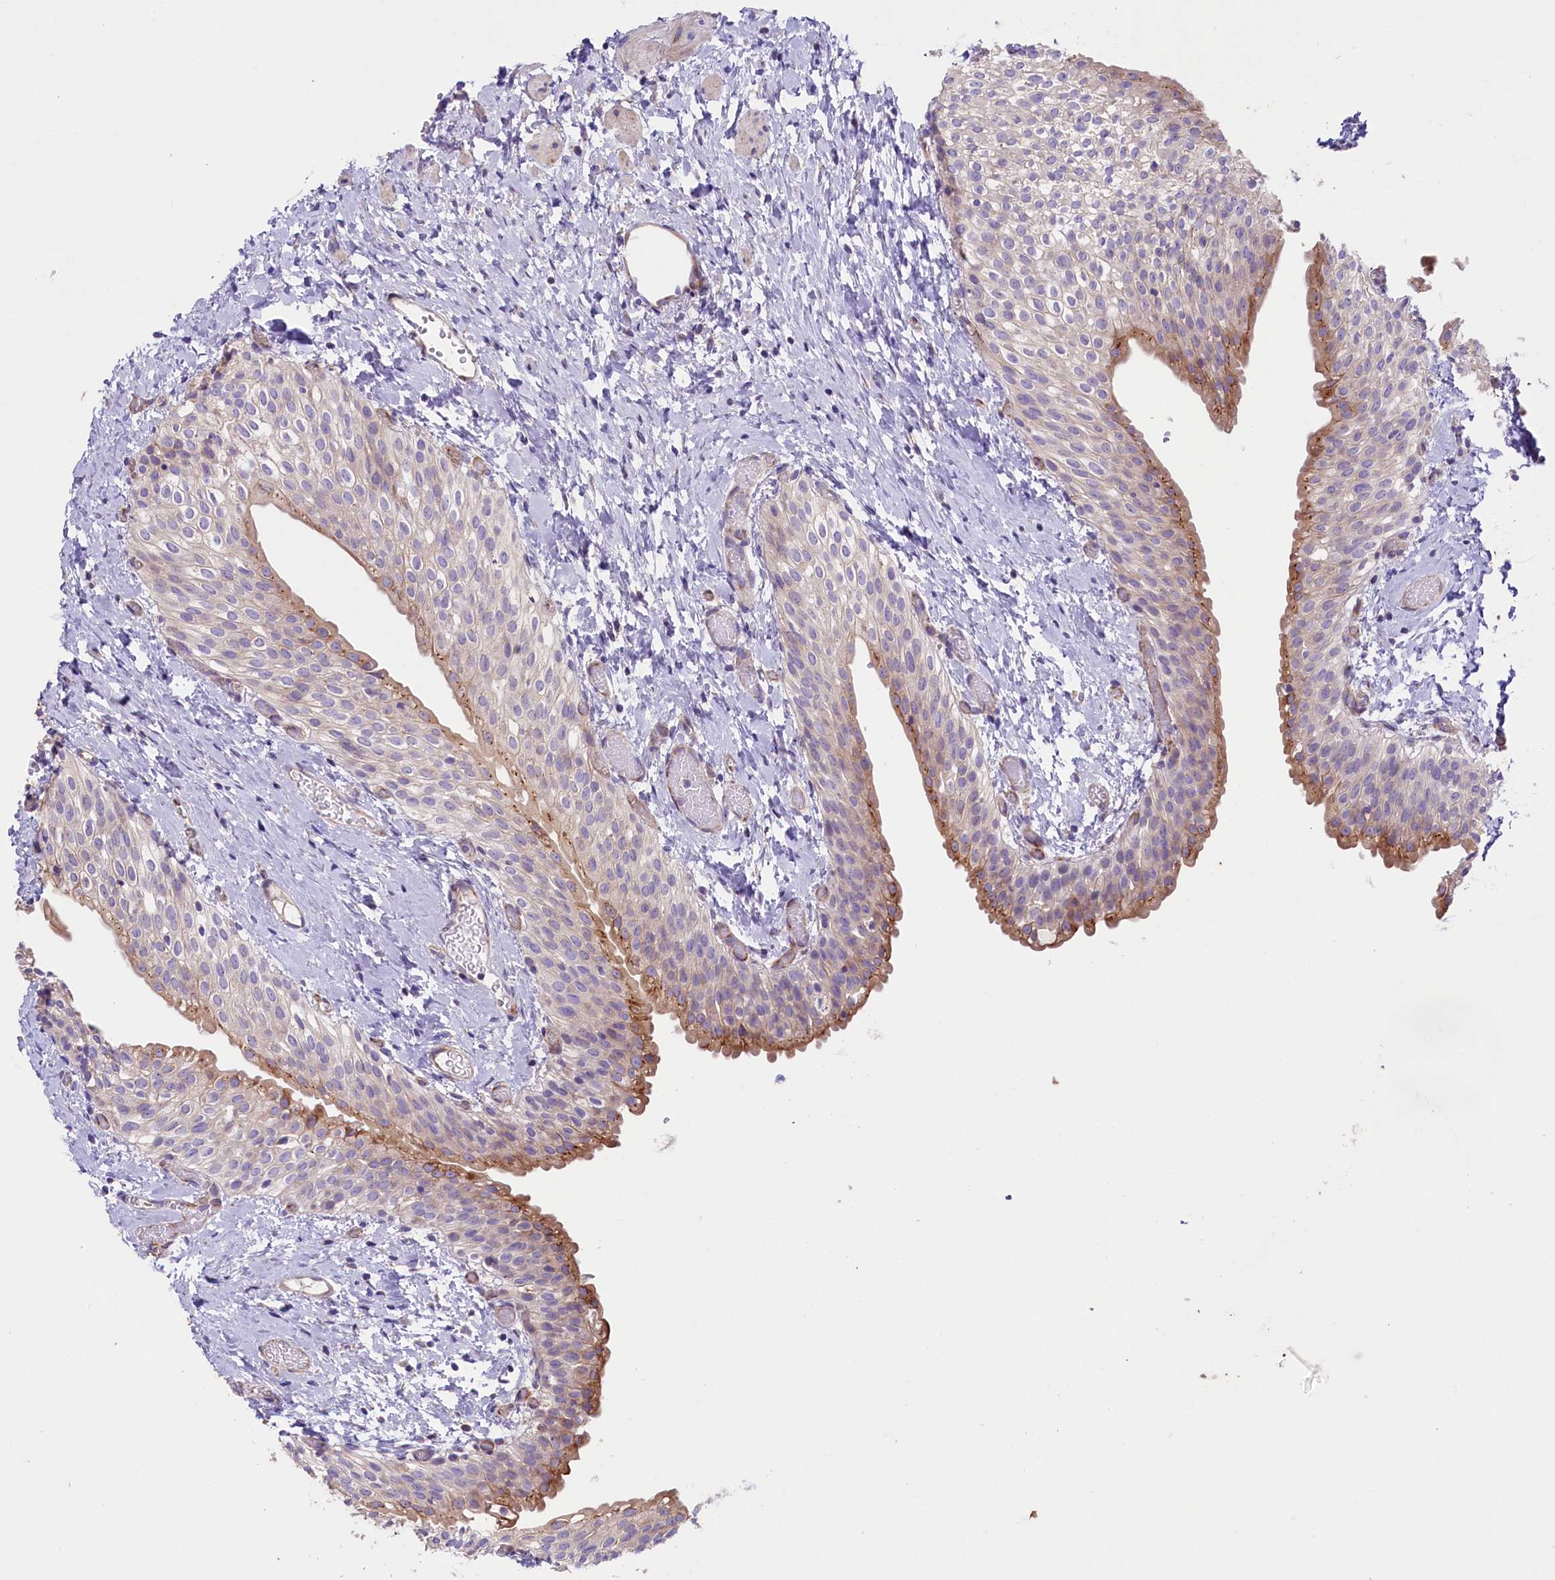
{"staining": {"intensity": "moderate", "quantity": "25%-75%", "location": "cytoplasmic/membranous"}, "tissue": "urinary bladder", "cell_type": "Urothelial cells", "image_type": "normal", "snomed": [{"axis": "morphology", "description": "Normal tissue, NOS"}, {"axis": "topography", "description": "Urinary bladder"}], "caption": "Urothelial cells exhibit medium levels of moderate cytoplasmic/membranous positivity in approximately 25%-75% of cells in benign human urinary bladder. (IHC, brightfield microscopy, high magnification).", "gene": "CD99L2", "patient": {"sex": "male", "age": 1}}